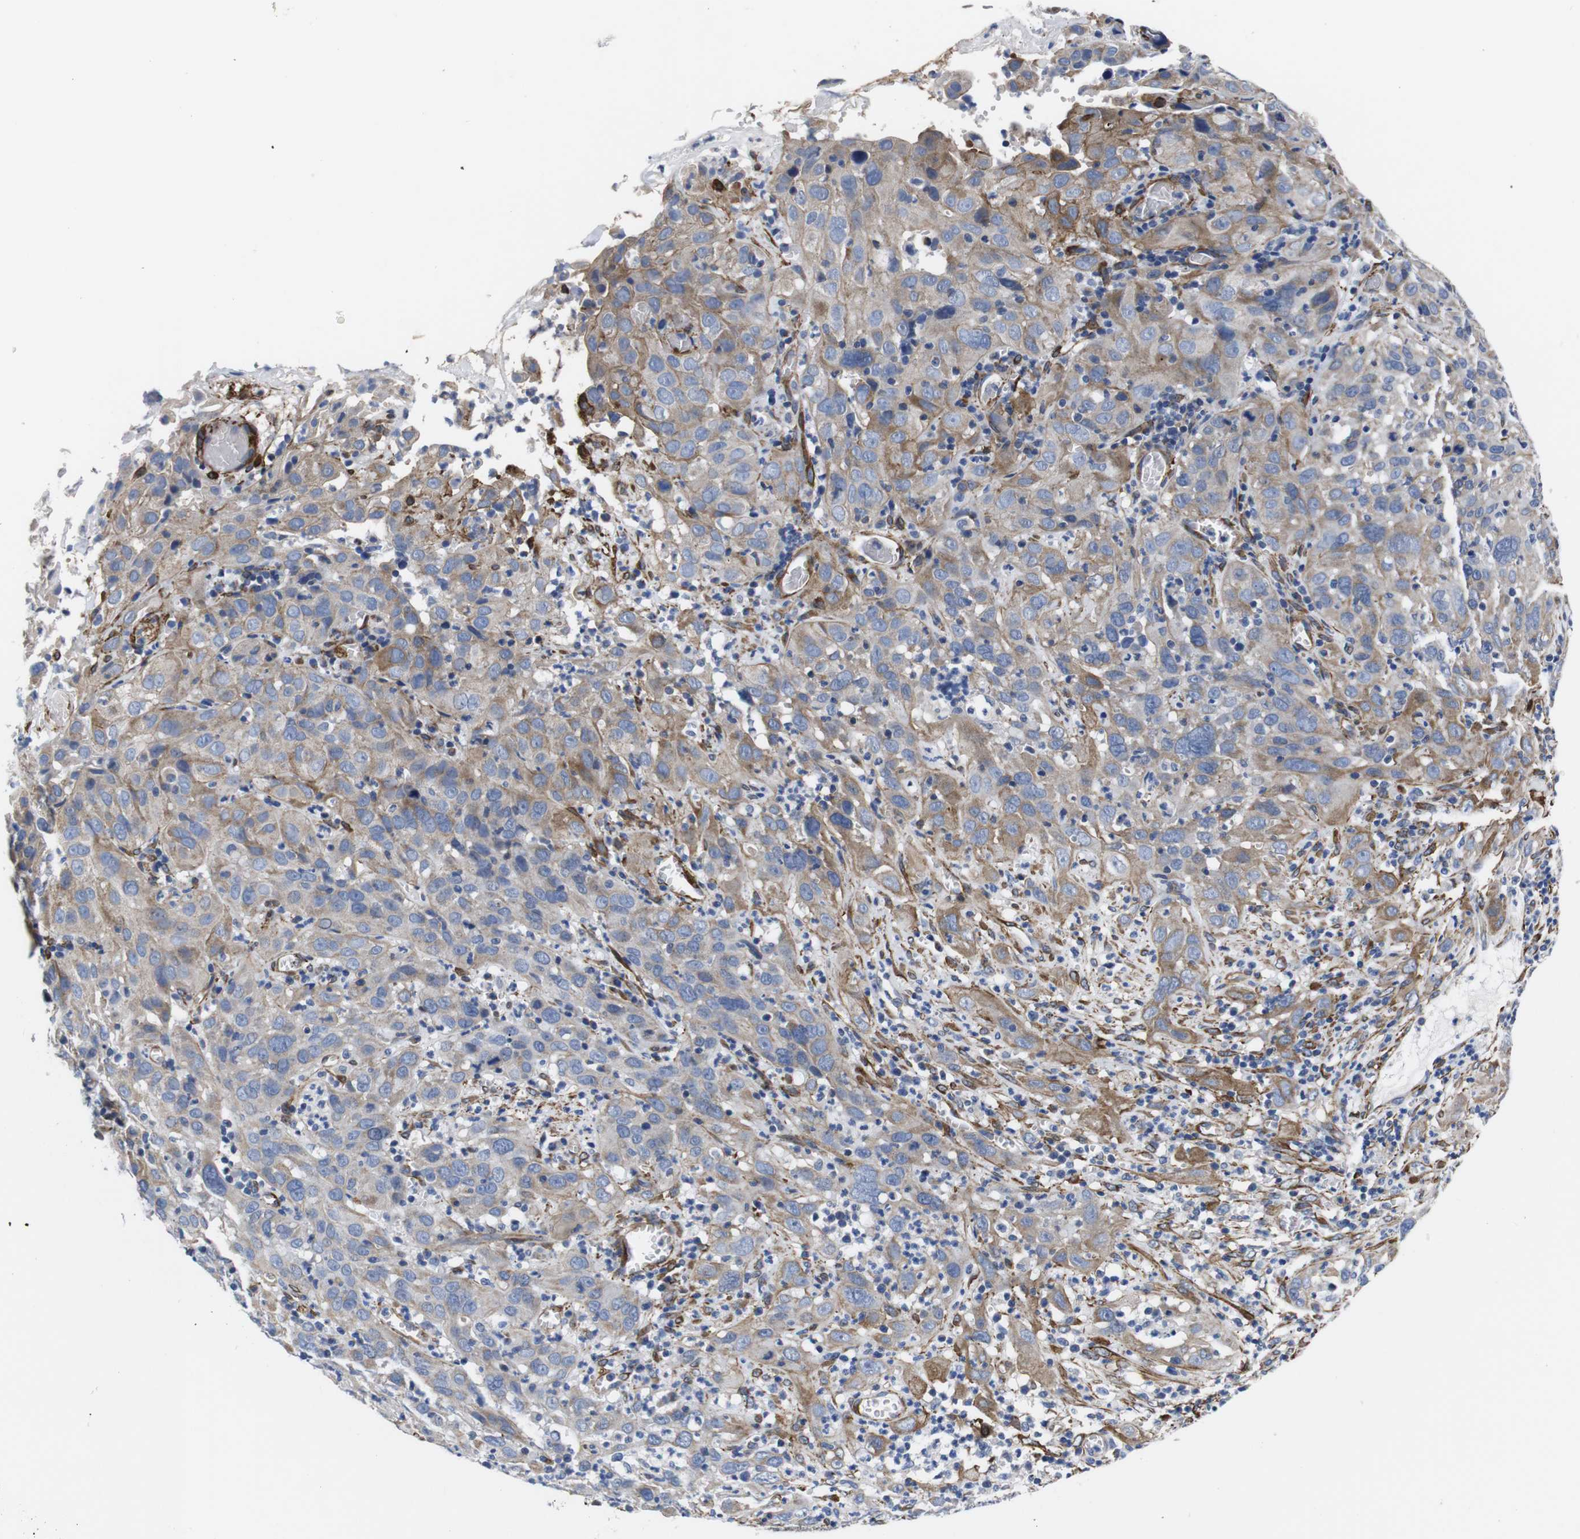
{"staining": {"intensity": "moderate", "quantity": "25%-75%", "location": "cytoplasmic/membranous"}, "tissue": "cervical cancer", "cell_type": "Tumor cells", "image_type": "cancer", "snomed": [{"axis": "morphology", "description": "Squamous cell carcinoma, NOS"}, {"axis": "topography", "description": "Cervix"}], "caption": "The histopathology image demonstrates immunohistochemical staining of cervical cancer (squamous cell carcinoma). There is moderate cytoplasmic/membranous positivity is seen in about 25%-75% of tumor cells.", "gene": "WNT10A", "patient": {"sex": "female", "age": 32}}